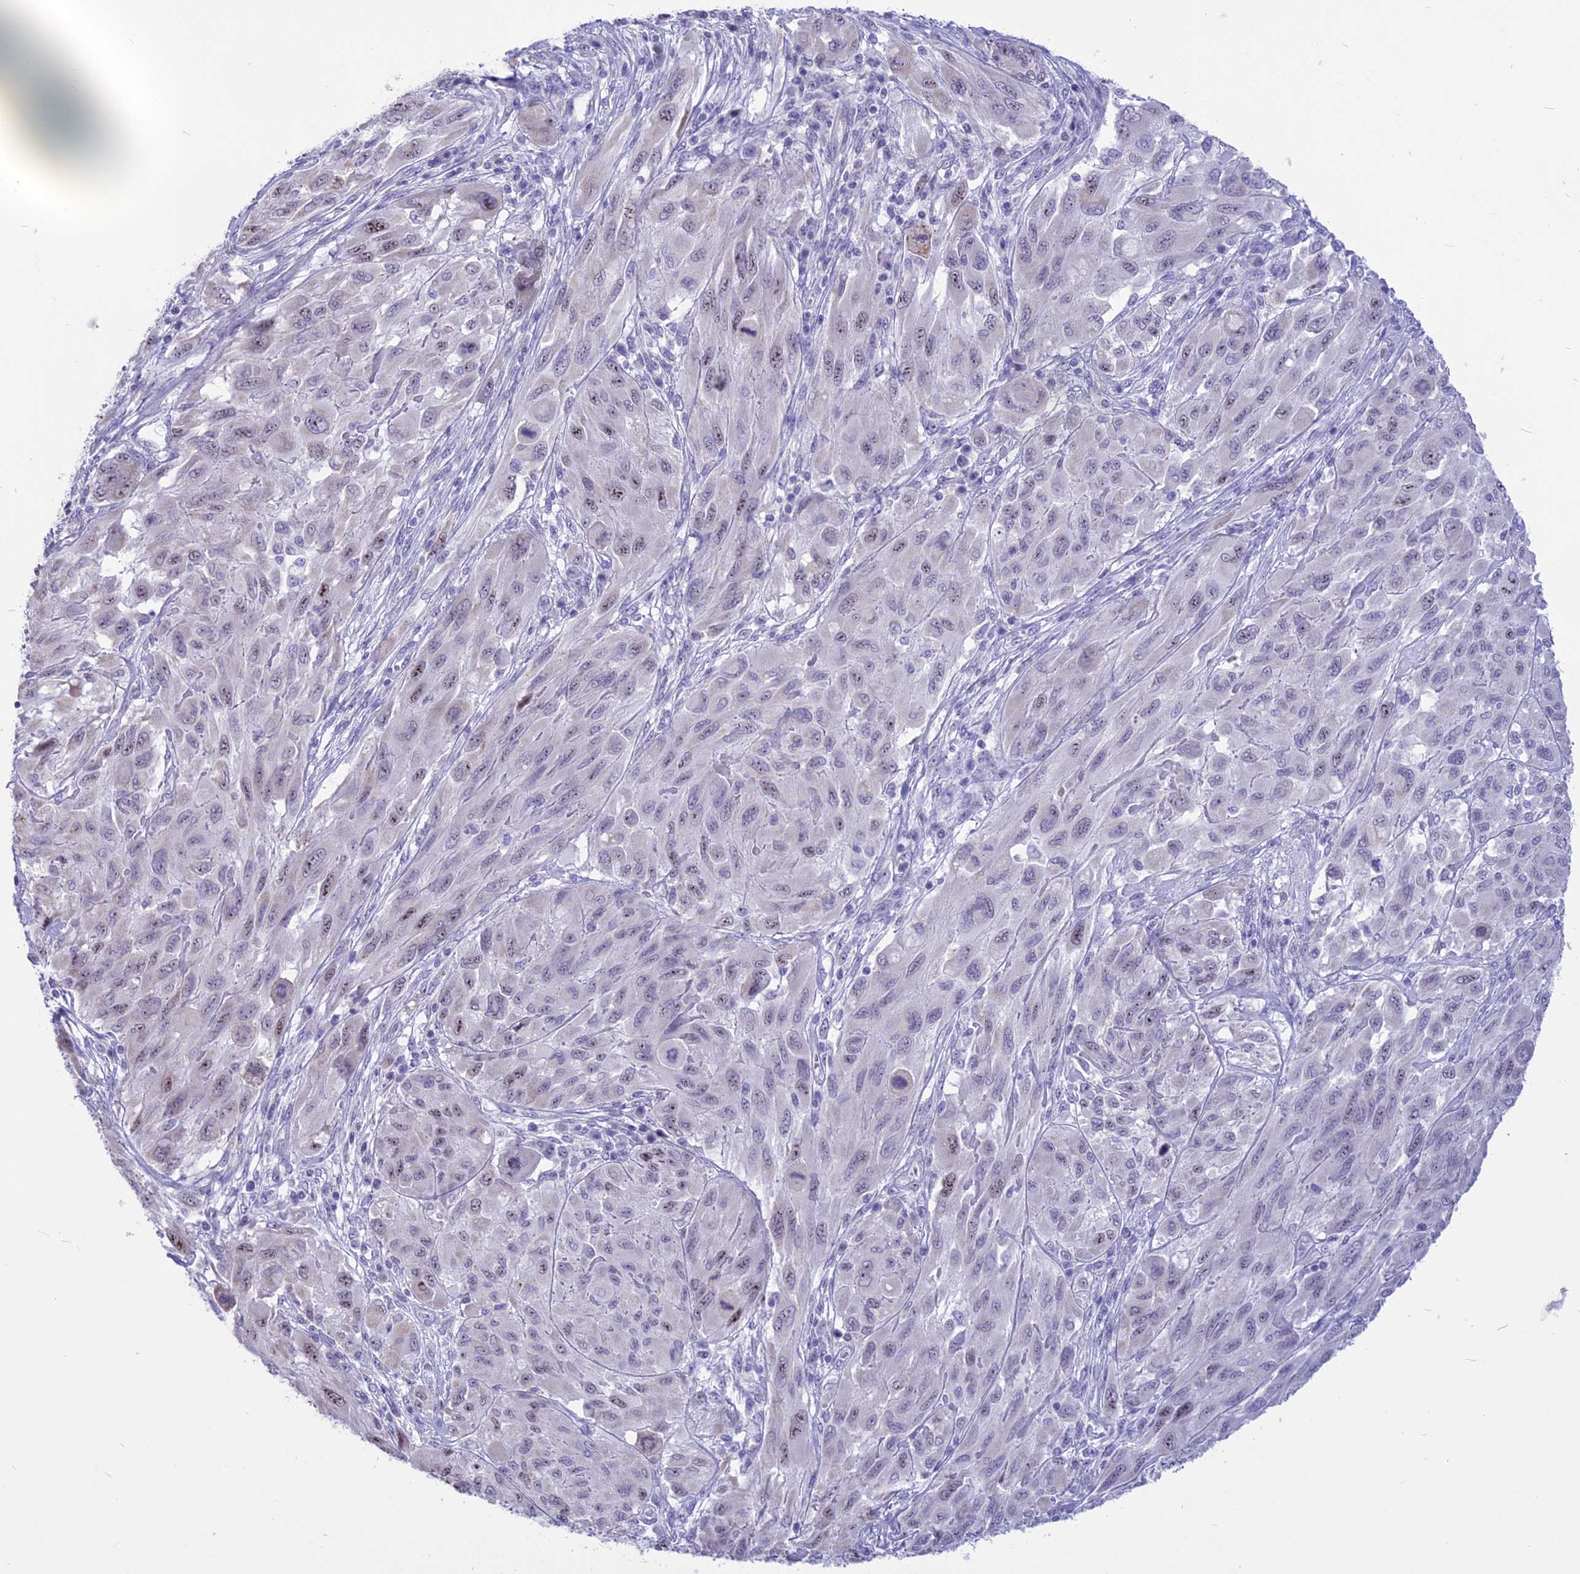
{"staining": {"intensity": "weak", "quantity": "25%-75%", "location": "nuclear"}, "tissue": "melanoma", "cell_type": "Tumor cells", "image_type": "cancer", "snomed": [{"axis": "morphology", "description": "Malignant melanoma, NOS"}, {"axis": "topography", "description": "Skin"}], "caption": "Protein staining of malignant melanoma tissue shows weak nuclear expression in approximately 25%-75% of tumor cells. The staining was performed using DAB (3,3'-diaminobenzidine), with brown indicating positive protein expression. Nuclei are stained blue with hematoxylin.", "gene": "CMSS1", "patient": {"sex": "female", "age": 91}}